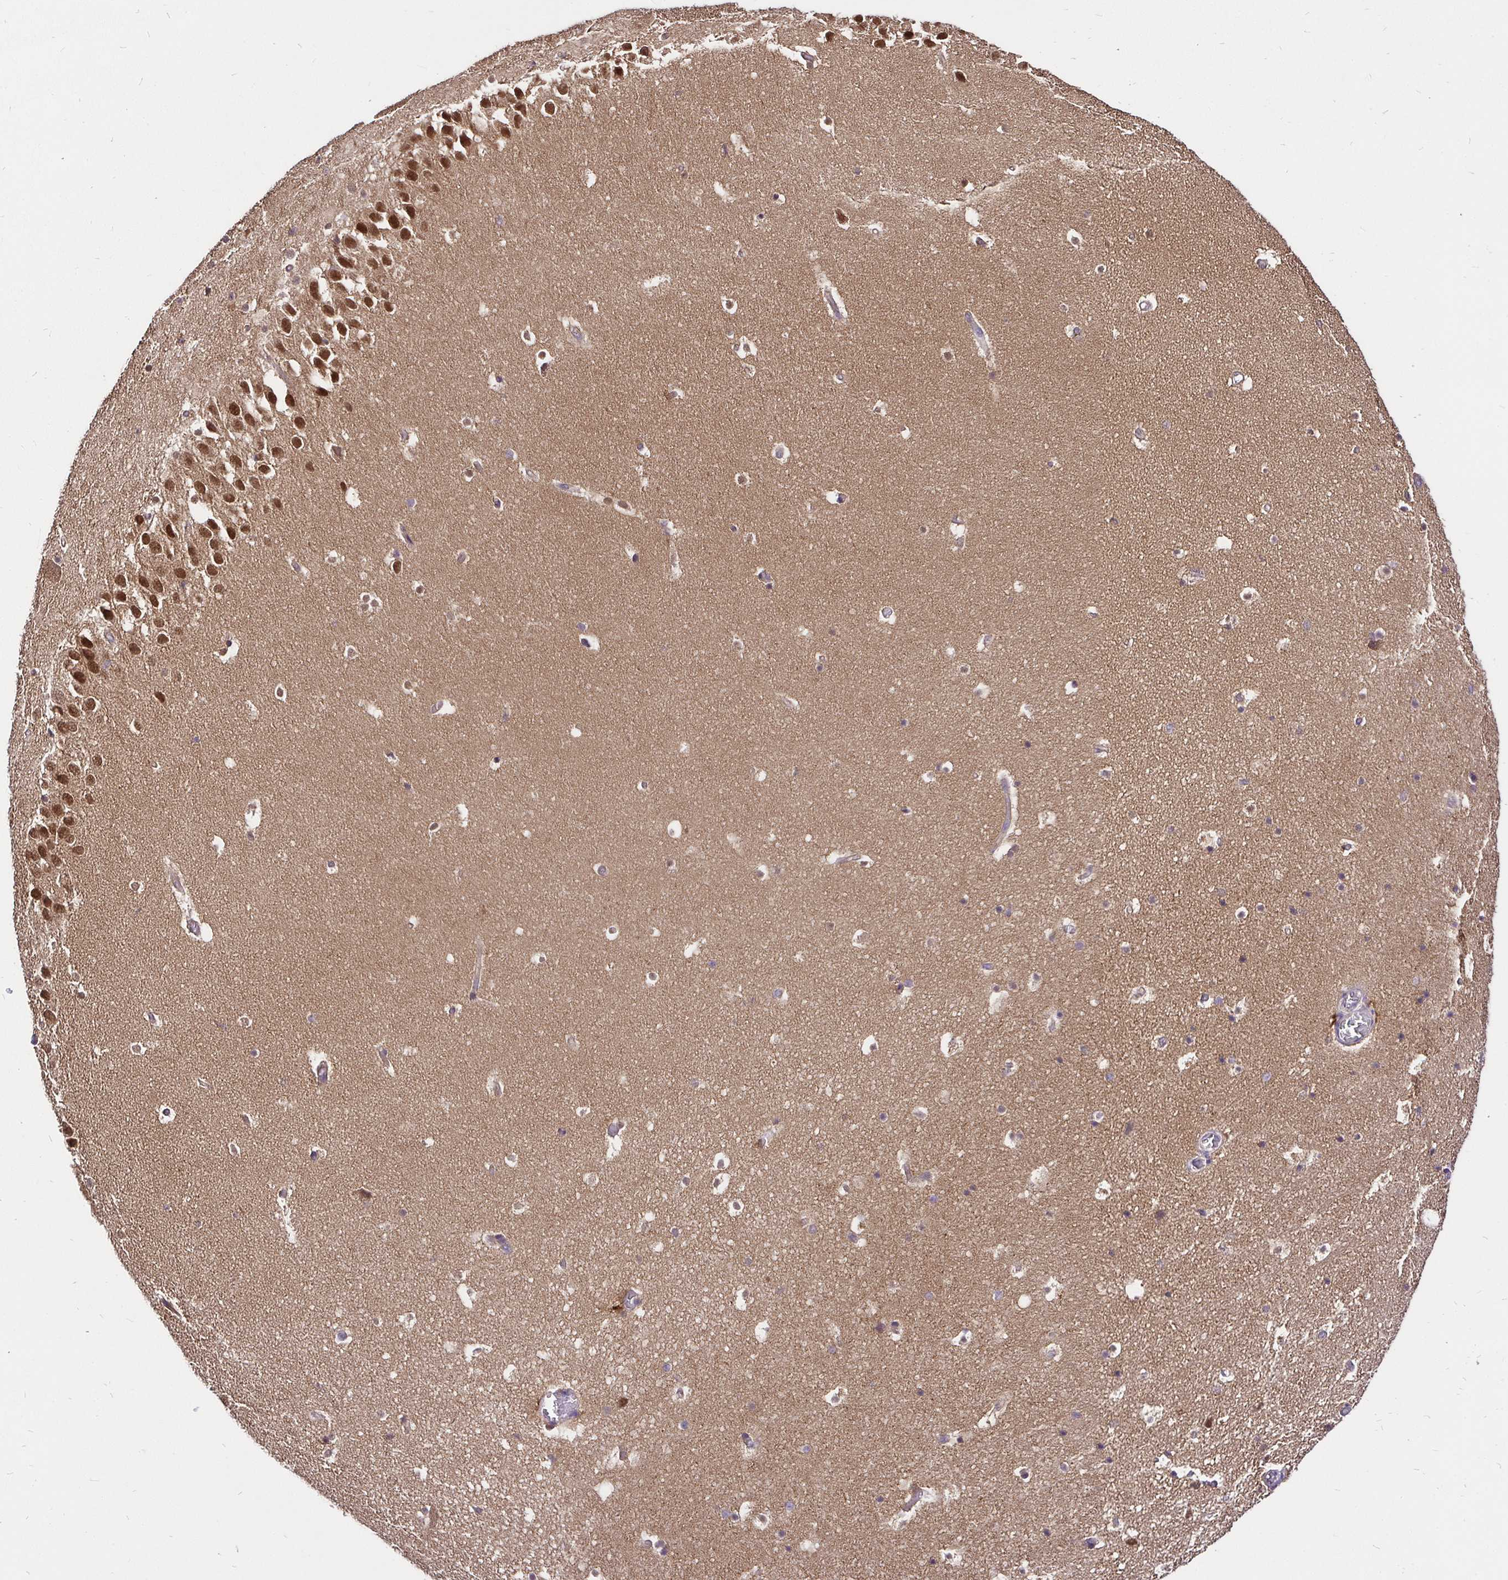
{"staining": {"intensity": "negative", "quantity": "none", "location": "none"}, "tissue": "hippocampus", "cell_type": "Glial cells", "image_type": "normal", "snomed": [{"axis": "morphology", "description": "Normal tissue, NOS"}, {"axis": "topography", "description": "Hippocampus"}], "caption": "Photomicrograph shows no significant protein staining in glial cells of unremarkable hippocampus. Nuclei are stained in blue.", "gene": "UBE2M", "patient": {"sex": "male", "age": 26}}